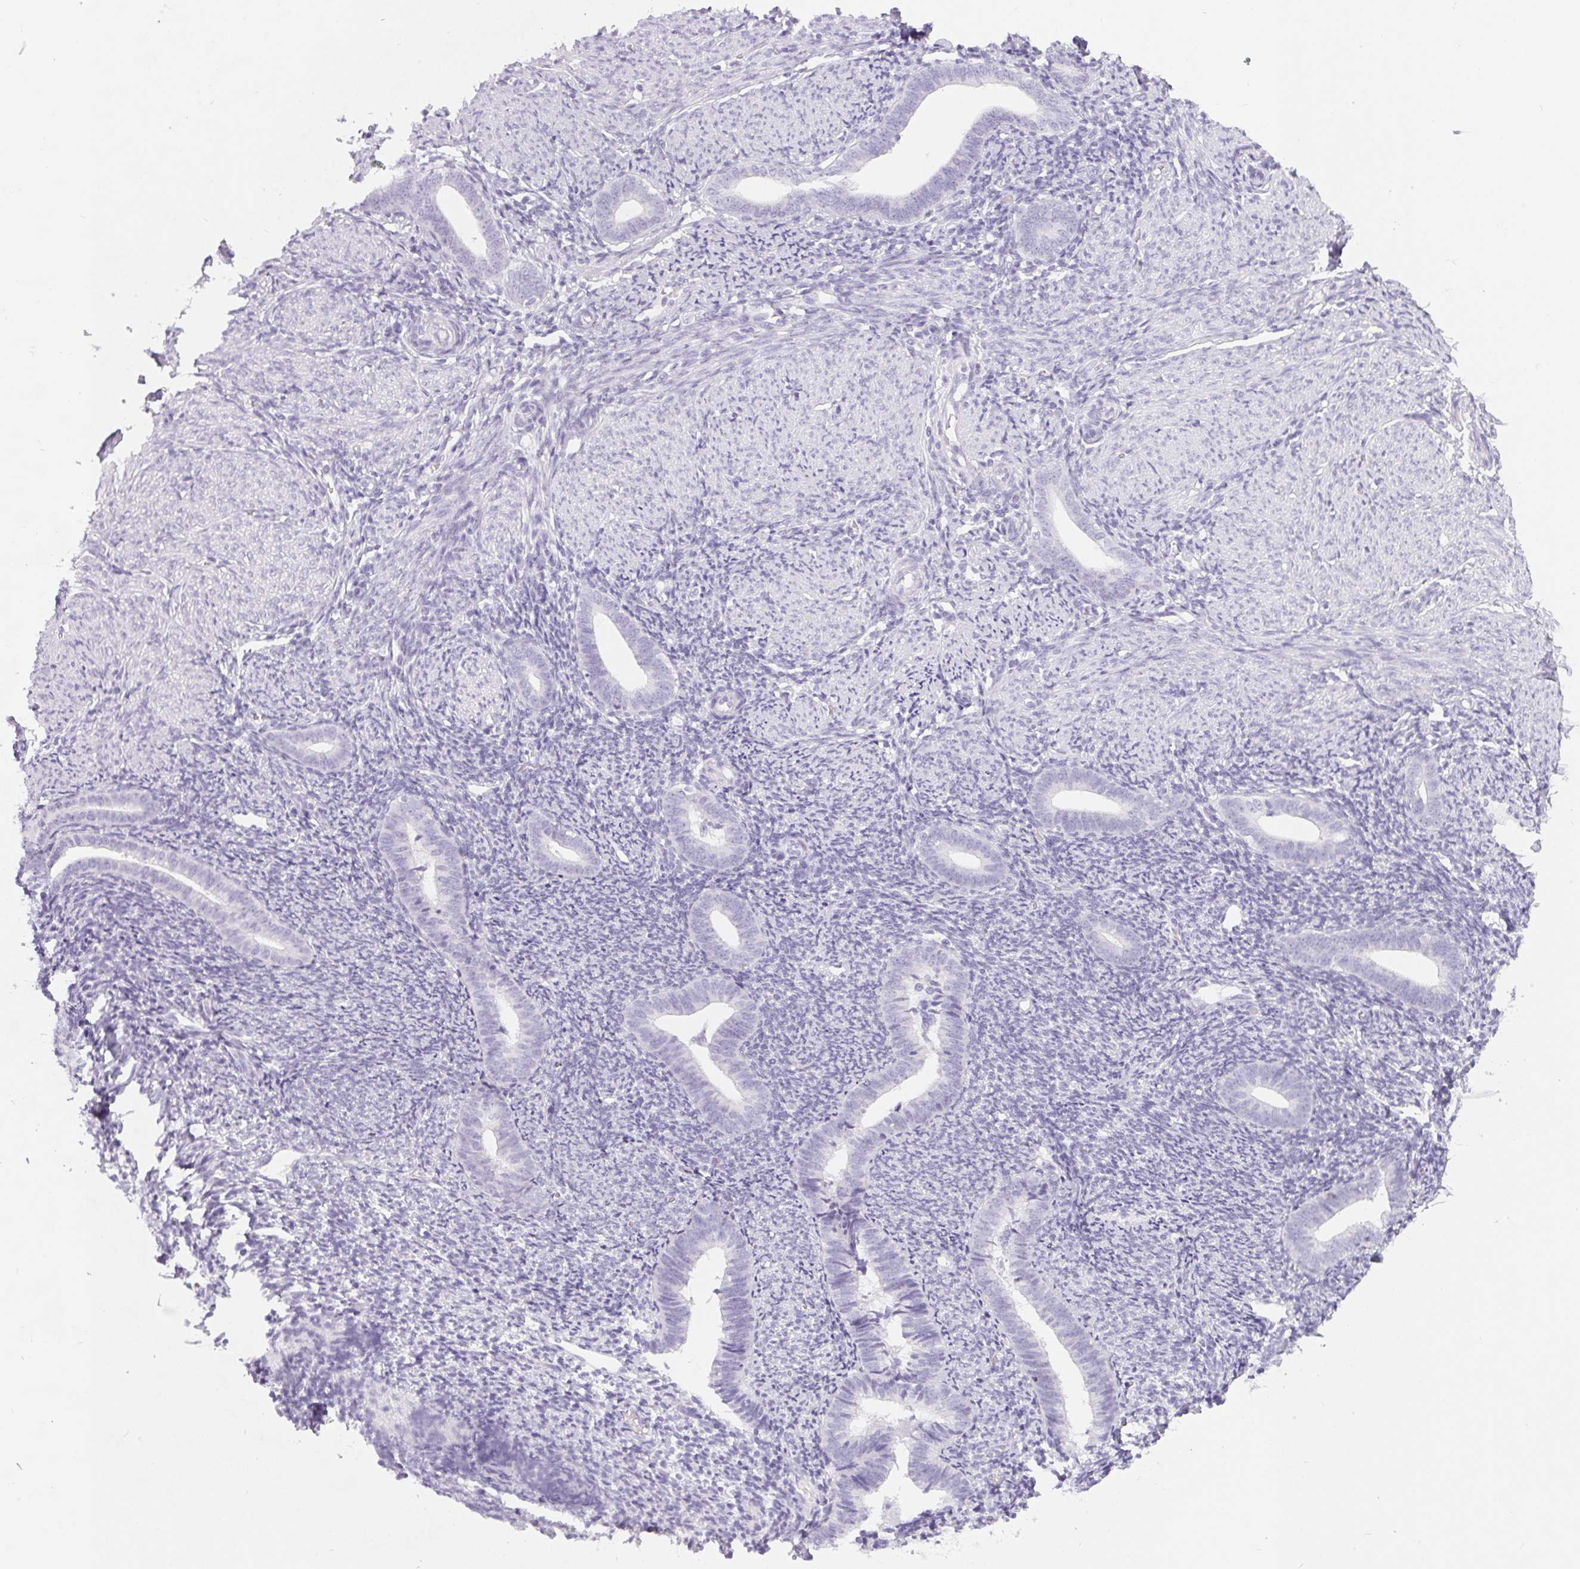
{"staining": {"intensity": "negative", "quantity": "none", "location": "none"}, "tissue": "endometrium", "cell_type": "Cells in endometrial stroma", "image_type": "normal", "snomed": [{"axis": "morphology", "description": "Normal tissue, NOS"}, {"axis": "topography", "description": "Endometrium"}], "caption": "An image of endometrium stained for a protein demonstrates no brown staining in cells in endometrial stroma.", "gene": "SPACA5B", "patient": {"sex": "female", "age": 39}}